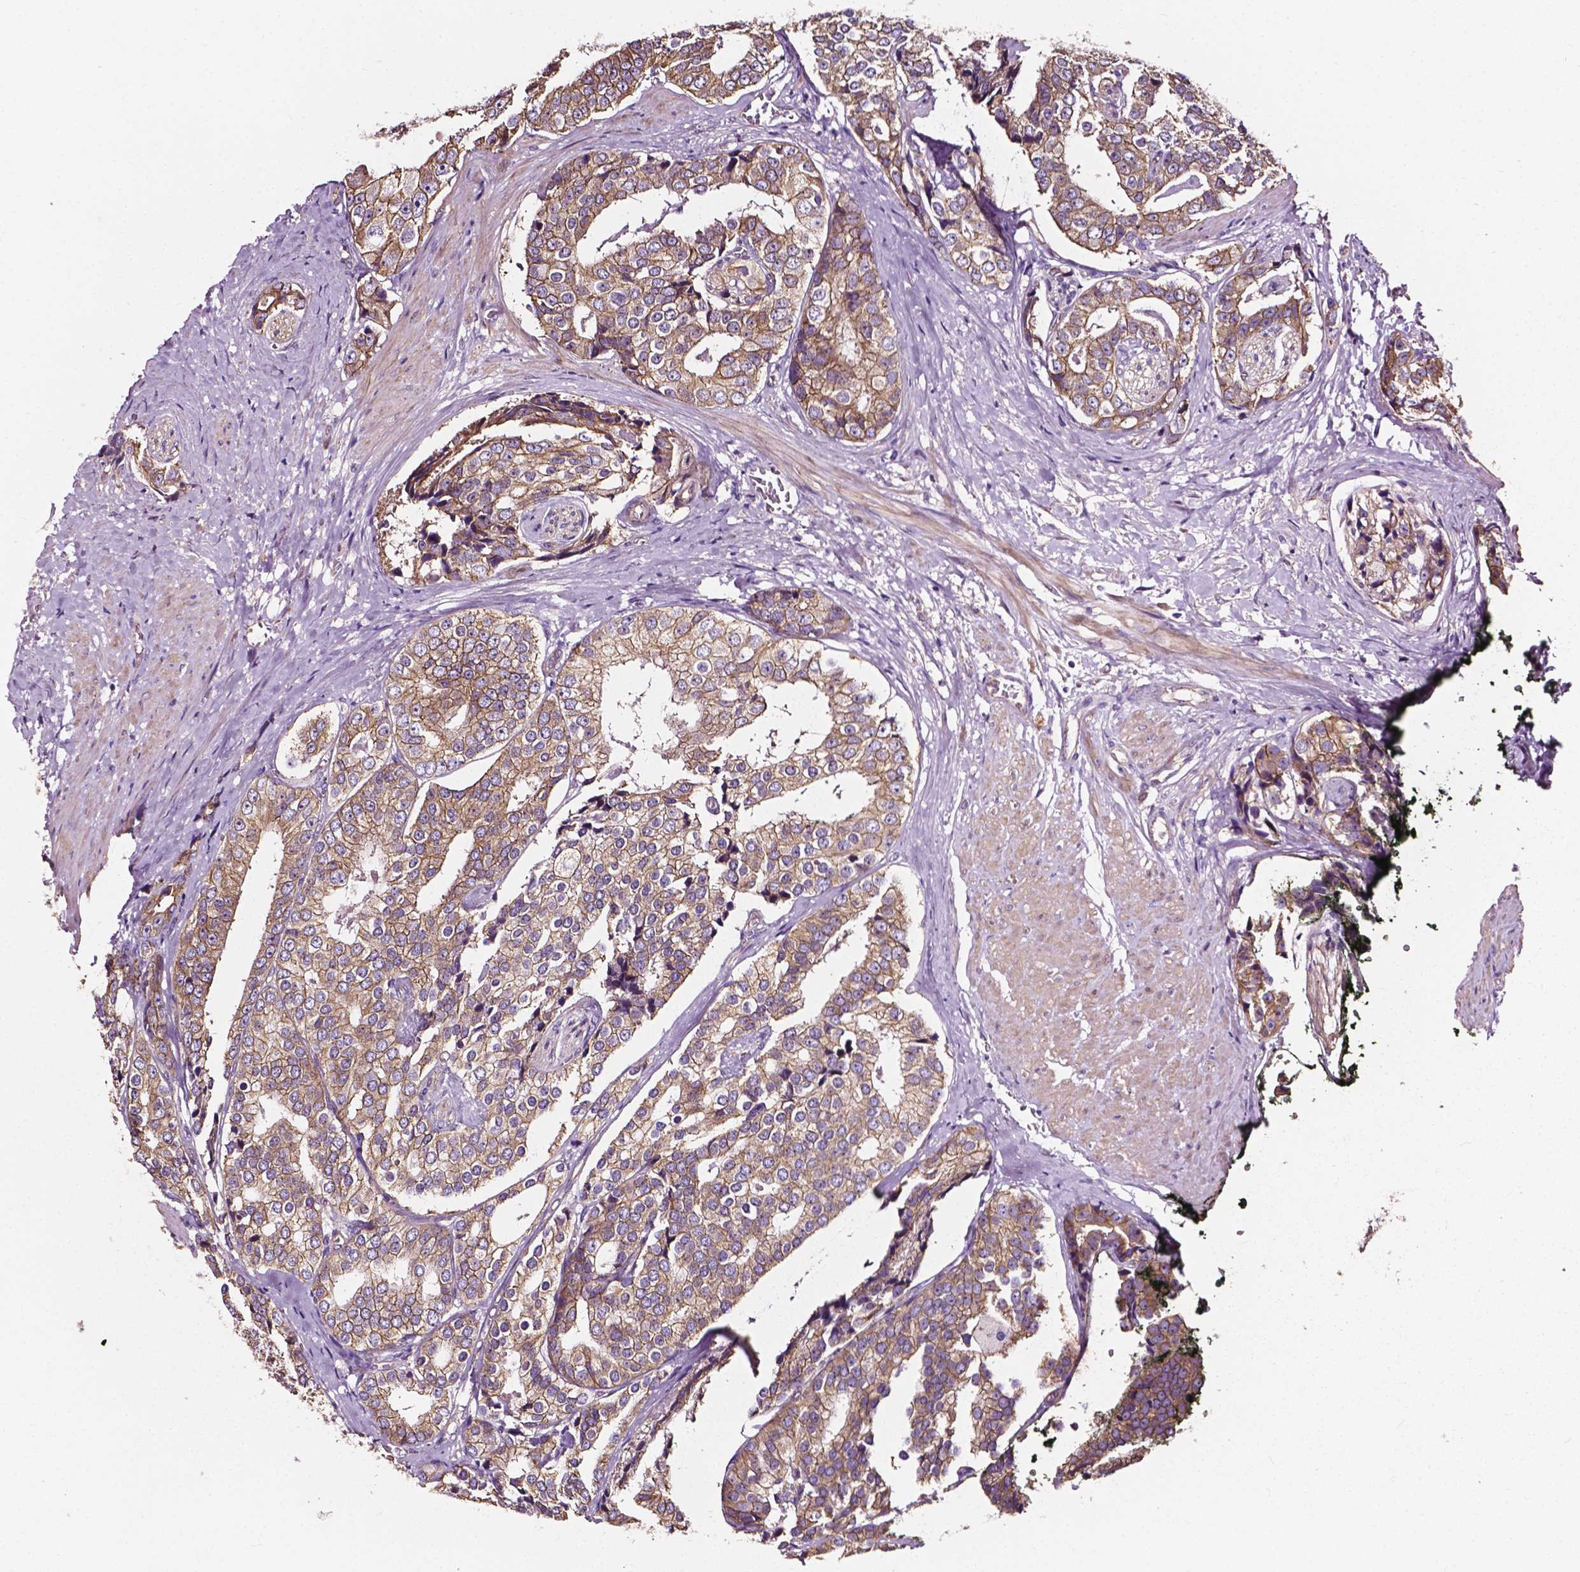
{"staining": {"intensity": "moderate", "quantity": ">75%", "location": "cytoplasmic/membranous"}, "tissue": "prostate cancer", "cell_type": "Tumor cells", "image_type": "cancer", "snomed": [{"axis": "morphology", "description": "Adenocarcinoma, High grade"}, {"axis": "topography", "description": "Prostate"}], "caption": "A brown stain highlights moderate cytoplasmic/membranous positivity of a protein in human prostate cancer tumor cells.", "gene": "ATG16L1", "patient": {"sex": "male", "age": 71}}